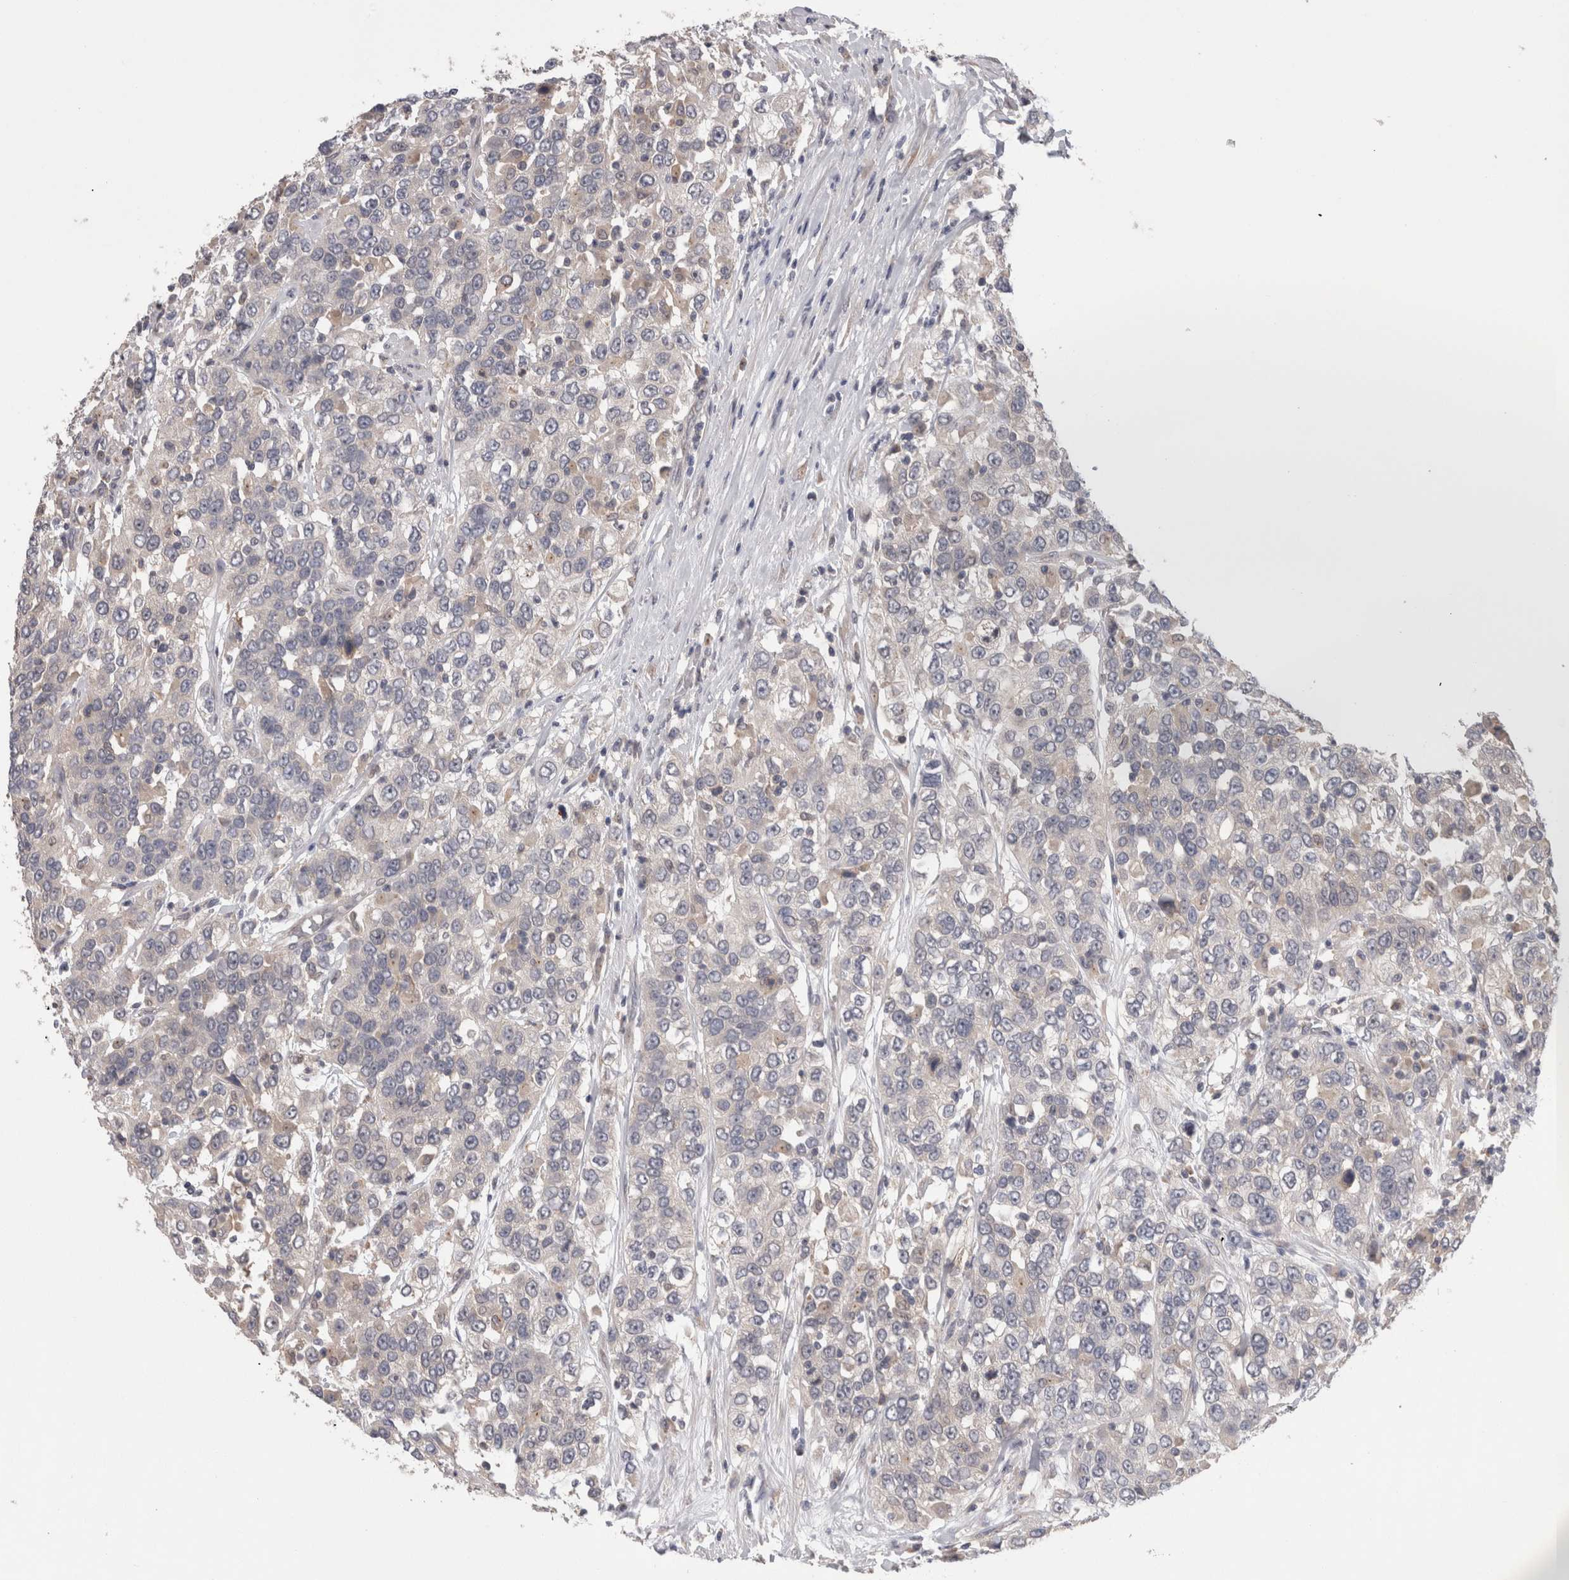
{"staining": {"intensity": "negative", "quantity": "none", "location": "none"}, "tissue": "urothelial cancer", "cell_type": "Tumor cells", "image_type": "cancer", "snomed": [{"axis": "morphology", "description": "Urothelial carcinoma, High grade"}, {"axis": "topography", "description": "Urinary bladder"}], "caption": "Immunohistochemistry (IHC) micrograph of human urothelial carcinoma (high-grade) stained for a protein (brown), which demonstrates no staining in tumor cells. (DAB (3,3'-diaminobenzidine) immunohistochemistry (IHC) visualized using brightfield microscopy, high magnification).", "gene": "DCTN6", "patient": {"sex": "female", "age": 80}}